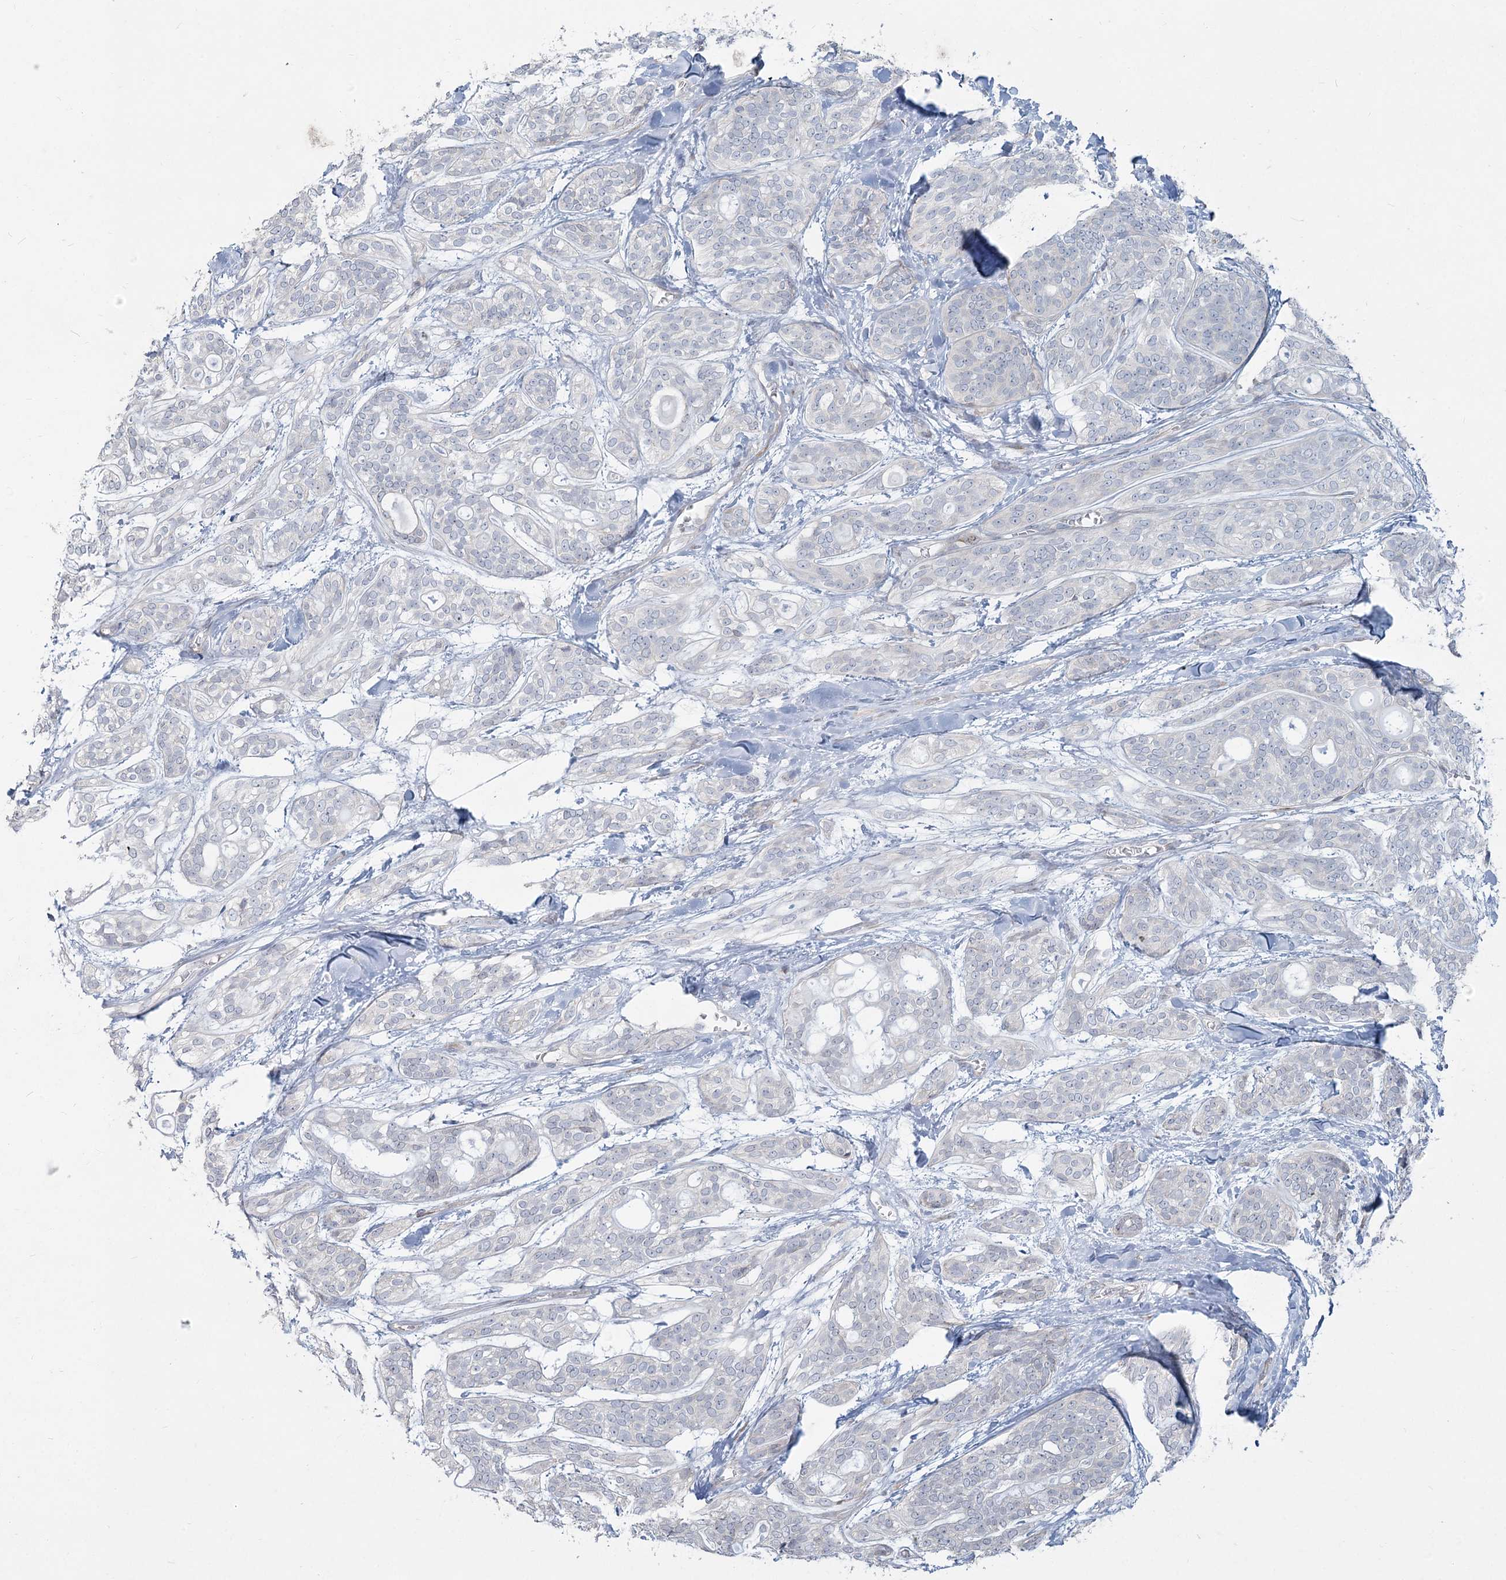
{"staining": {"intensity": "negative", "quantity": "none", "location": "none"}, "tissue": "head and neck cancer", "cell_type": "Tumor cells", "image_type": "cancer", "snomed": [{"axis": "morphology", "description": "Adenocarcinoma, NOS"}, {"axis": "topography", "description": "Head-Neck"}], "caption": "IHC micrograph of neoplastic tissue: human adenocarcinoma (head and neck) stained with DAB reveals no significant protein positivity in tumor cells.", "gene": "ABITRAM", "patient": {"sex": "male", "age": 66}}